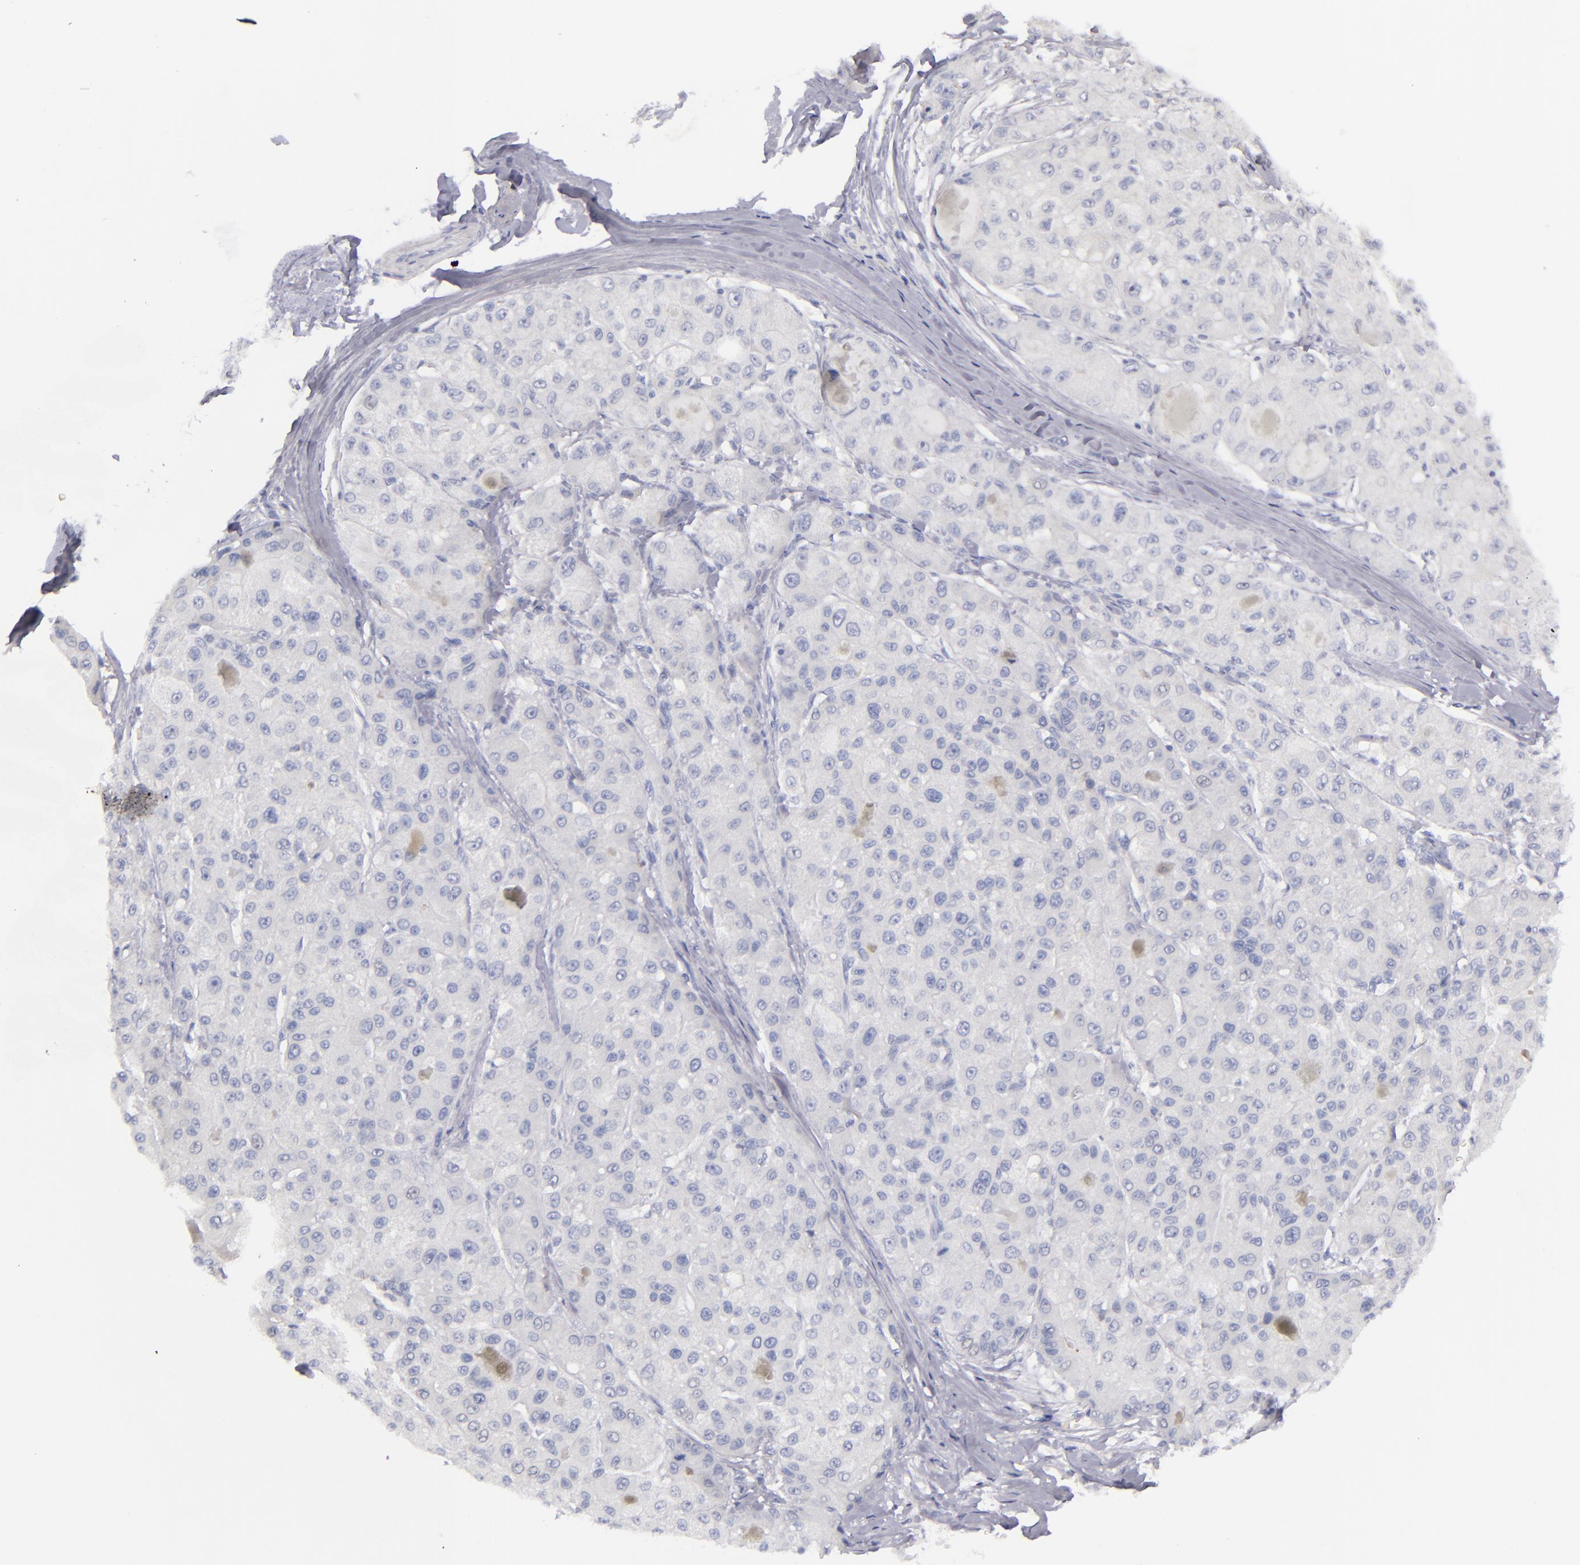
{"staining": {"intensity": "negative", "quantity": "none", "location": "none"}, "tissue": "liver cancer", "cell_type": "Tumor cells", "image_type": "cancer", "snomed": [{"axis": "morphology", "description": "Carcinoma, Hepatocellular, NOS"}, {"axis": "topography", "description": "Liver"}], "caption": "Tumor cells are negative for protein expression in human liver hepatocellular carcinoma. (Stains: DAB immunohistochemistry (IHC) with hematoxylin counter stain, Microscopy: brightfield microscopy at high magnification).", "gene": "CD22", "patient": {"sex": "male", "age": 80}}